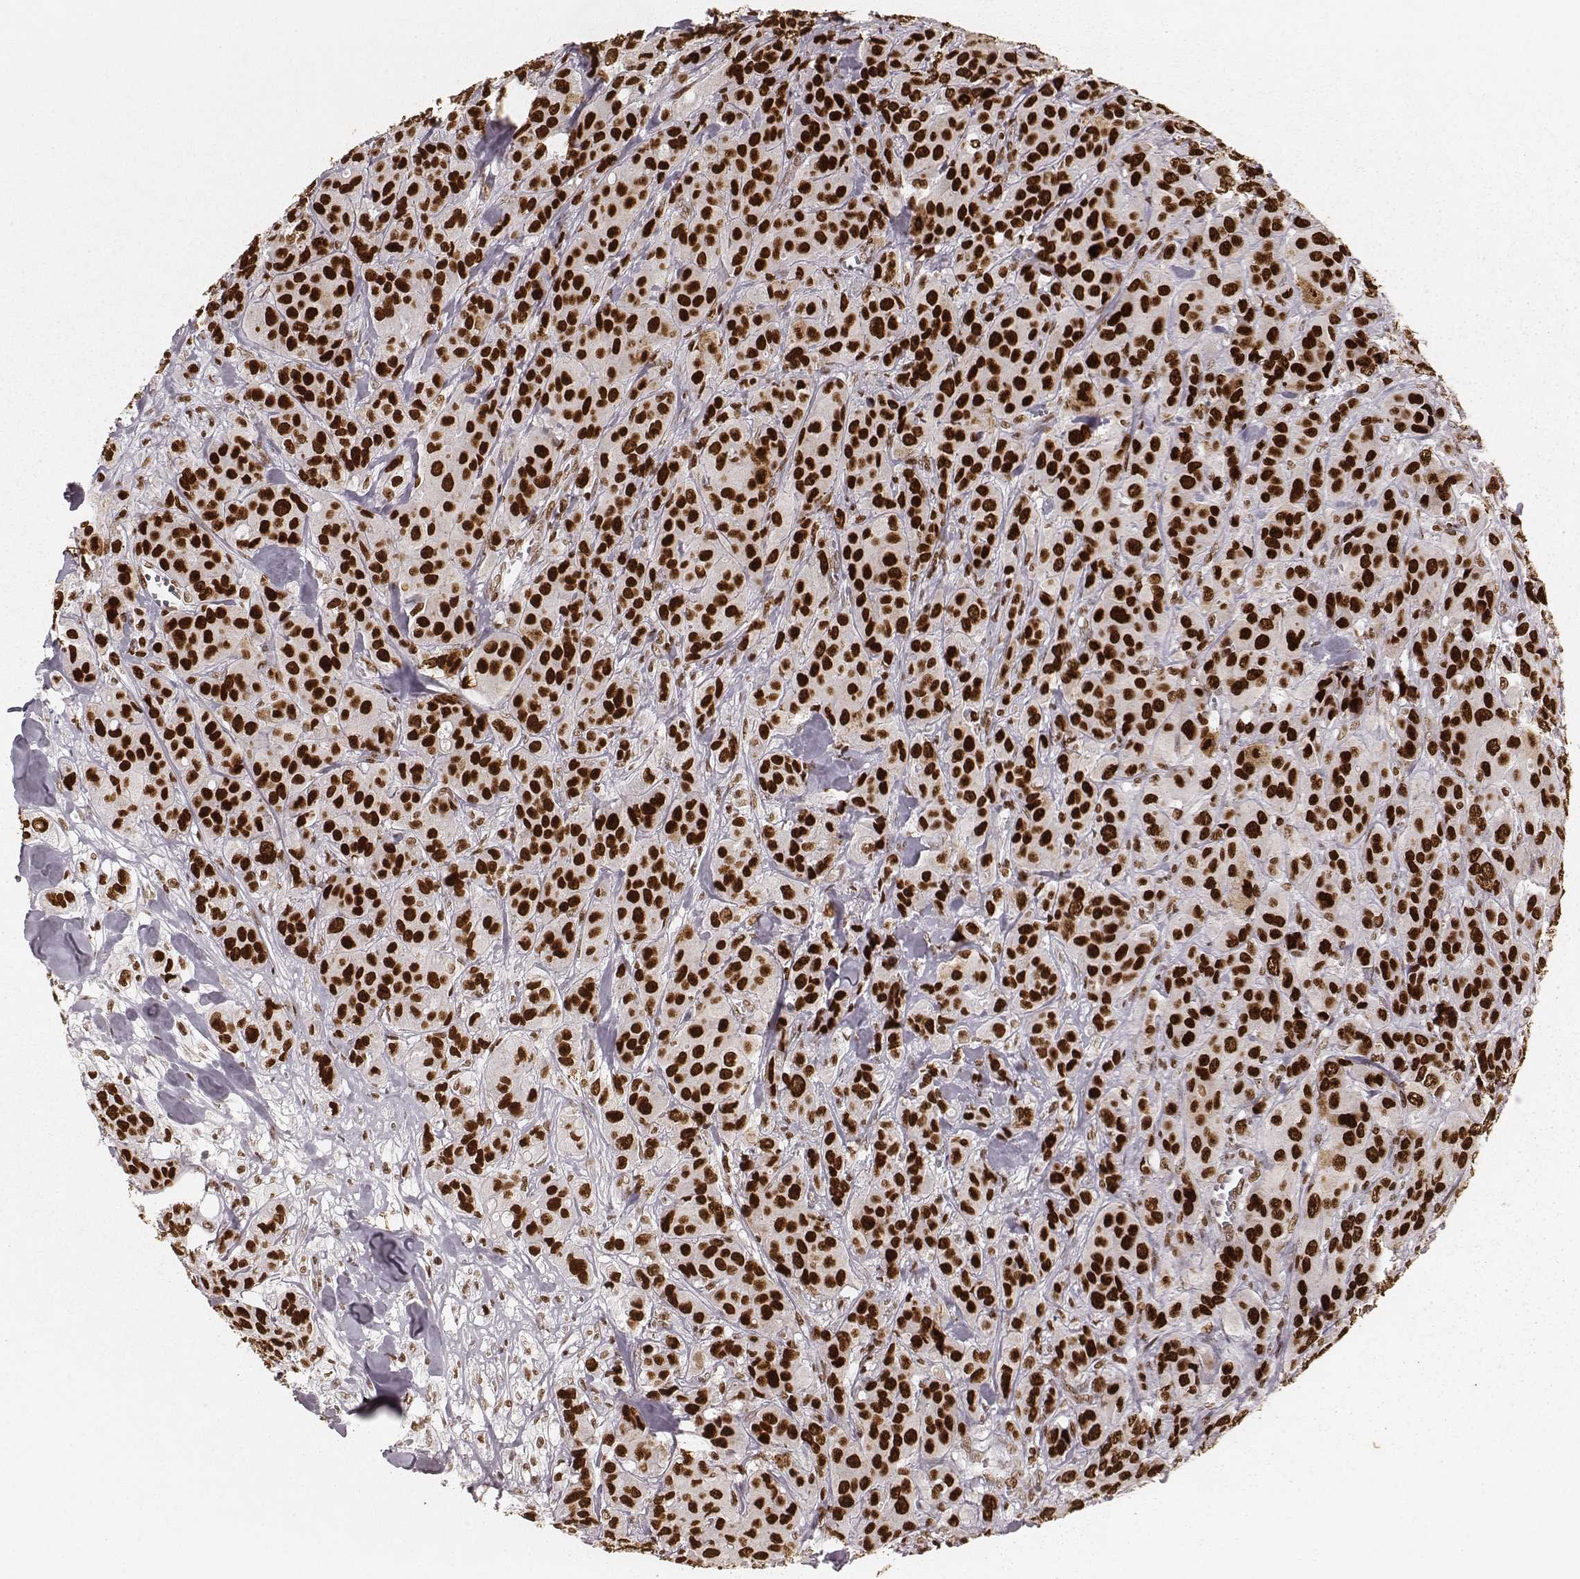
{"staining": {"intensity": "strong", "quantity": ">75%", "location": "nuclear"}, "tissue": "breast cancer", "cell_type": "Tumor cells", "image_type": "cancer", "snomed": [{"axis": "morphology", "description": "Duct carcinoma"}, {"axis": "topography", "description": "Breast"}], "caption": "DAB immunohistochemical staining of breast infiltrating ductal carcinoma shows strong nuclear protein positivity in about >75% of tumor cells. (DAB IHC with brightfield microscopy, high magnification).", "gene": "PARP1", "patient": {"sex": "female", "age": 43}}